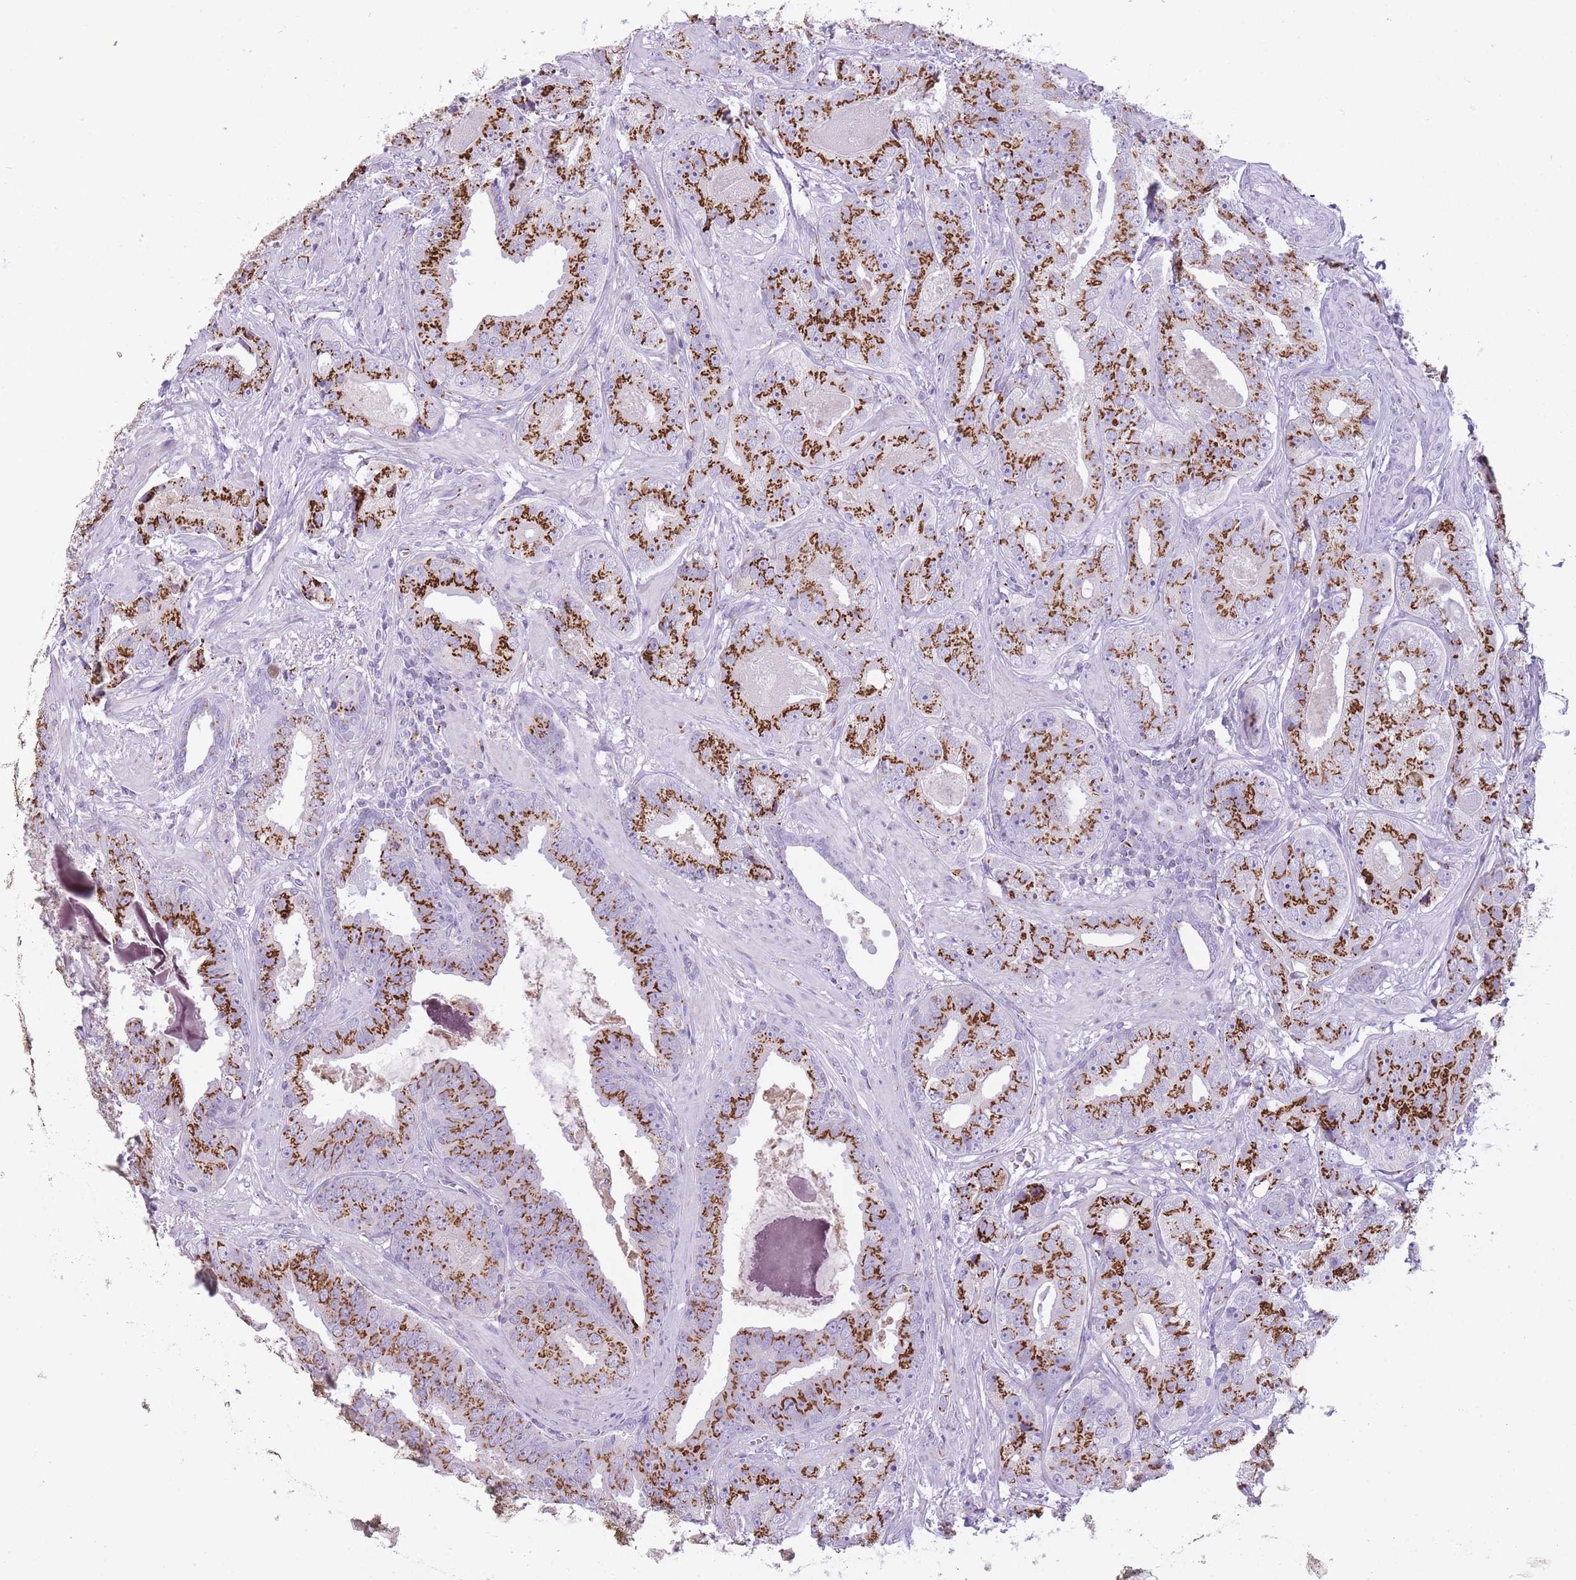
{"staining": {"intensity": "strong", "quantity": ">75%", "location": "cytoplasmic/membranous"}, "tissue": "prostate cancer", "cell_type": "Tumor cells", "image_type": "cancer", "snomed": [{"axis": "morphology", "description": "Adenocarcinoma, High grade"}, {"axis": "topography", "description": "Prostate"}], "caption": "This photomicrograph exhibits IHC staining of human prostate adenocarcinoma (high-grade), with high strong cytoplasmic/membranous positivity in about >75% of tumor cells.", "gene": "B4GALT2", "patient": {"sex": "male", "age": 71}}